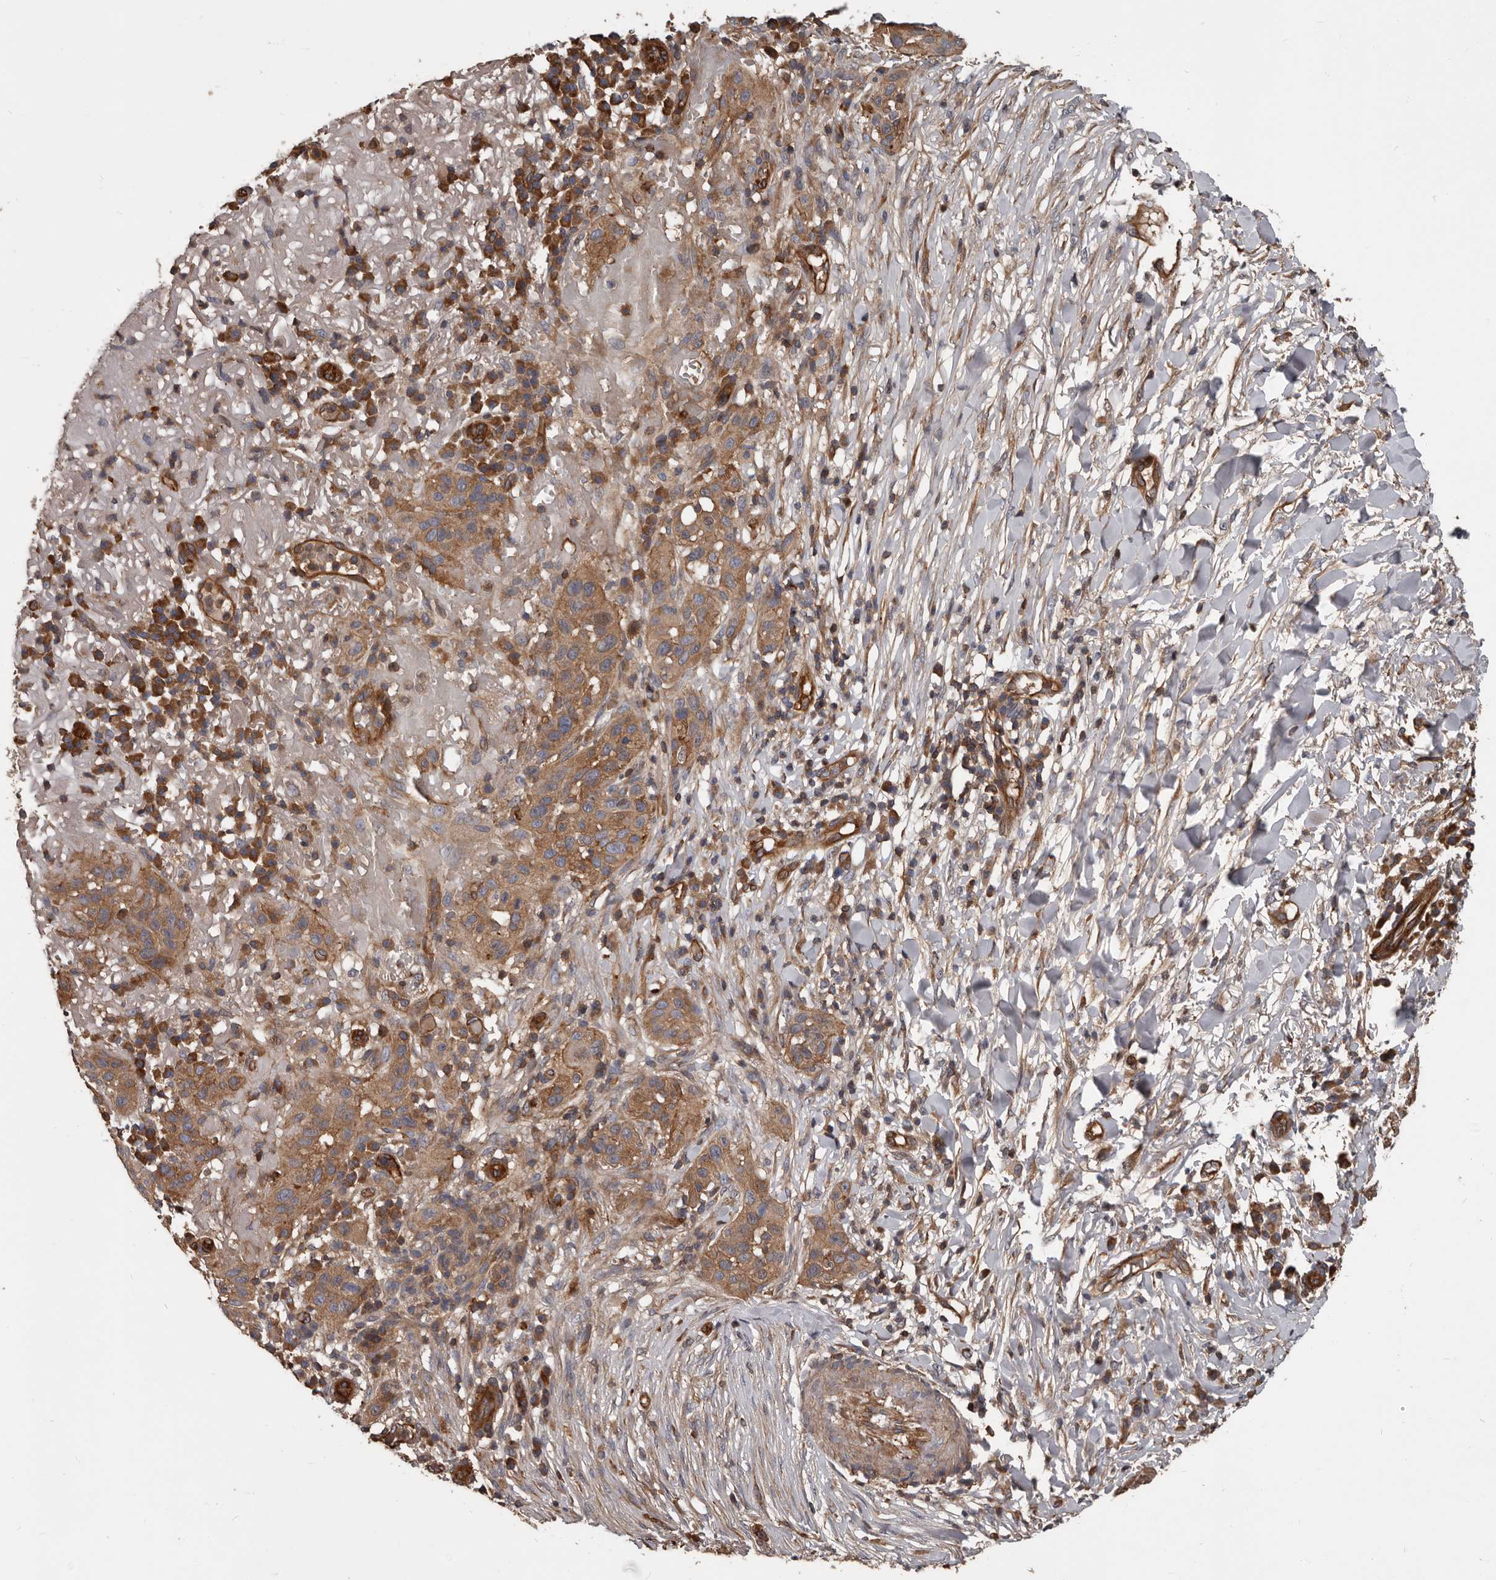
{"staining": {"intensity": "moderate", "quantity": ">75%", "location": "cytoplasmic/membranous"}, "tissue": "skin cancer", "cell_type": "Tumor cells", "image_type": "cancer", "snomed": [{"axis": "morphology", "description": "Normal tissue, NOS"}, {"axis": "morphology", "description": "Squamous cell carcinoma, NOS"}, {"axis": "topography", "description": "Skin"}], "caption": "Human skin cancer (squamous cell carcinoma) stained with a brown dye reveals moderate cytoplasmic/membranous positive staining in approximately >75% of tumor cells.", "gene": "PNRC2", "patient": {"sex": "female", "age": 96}}